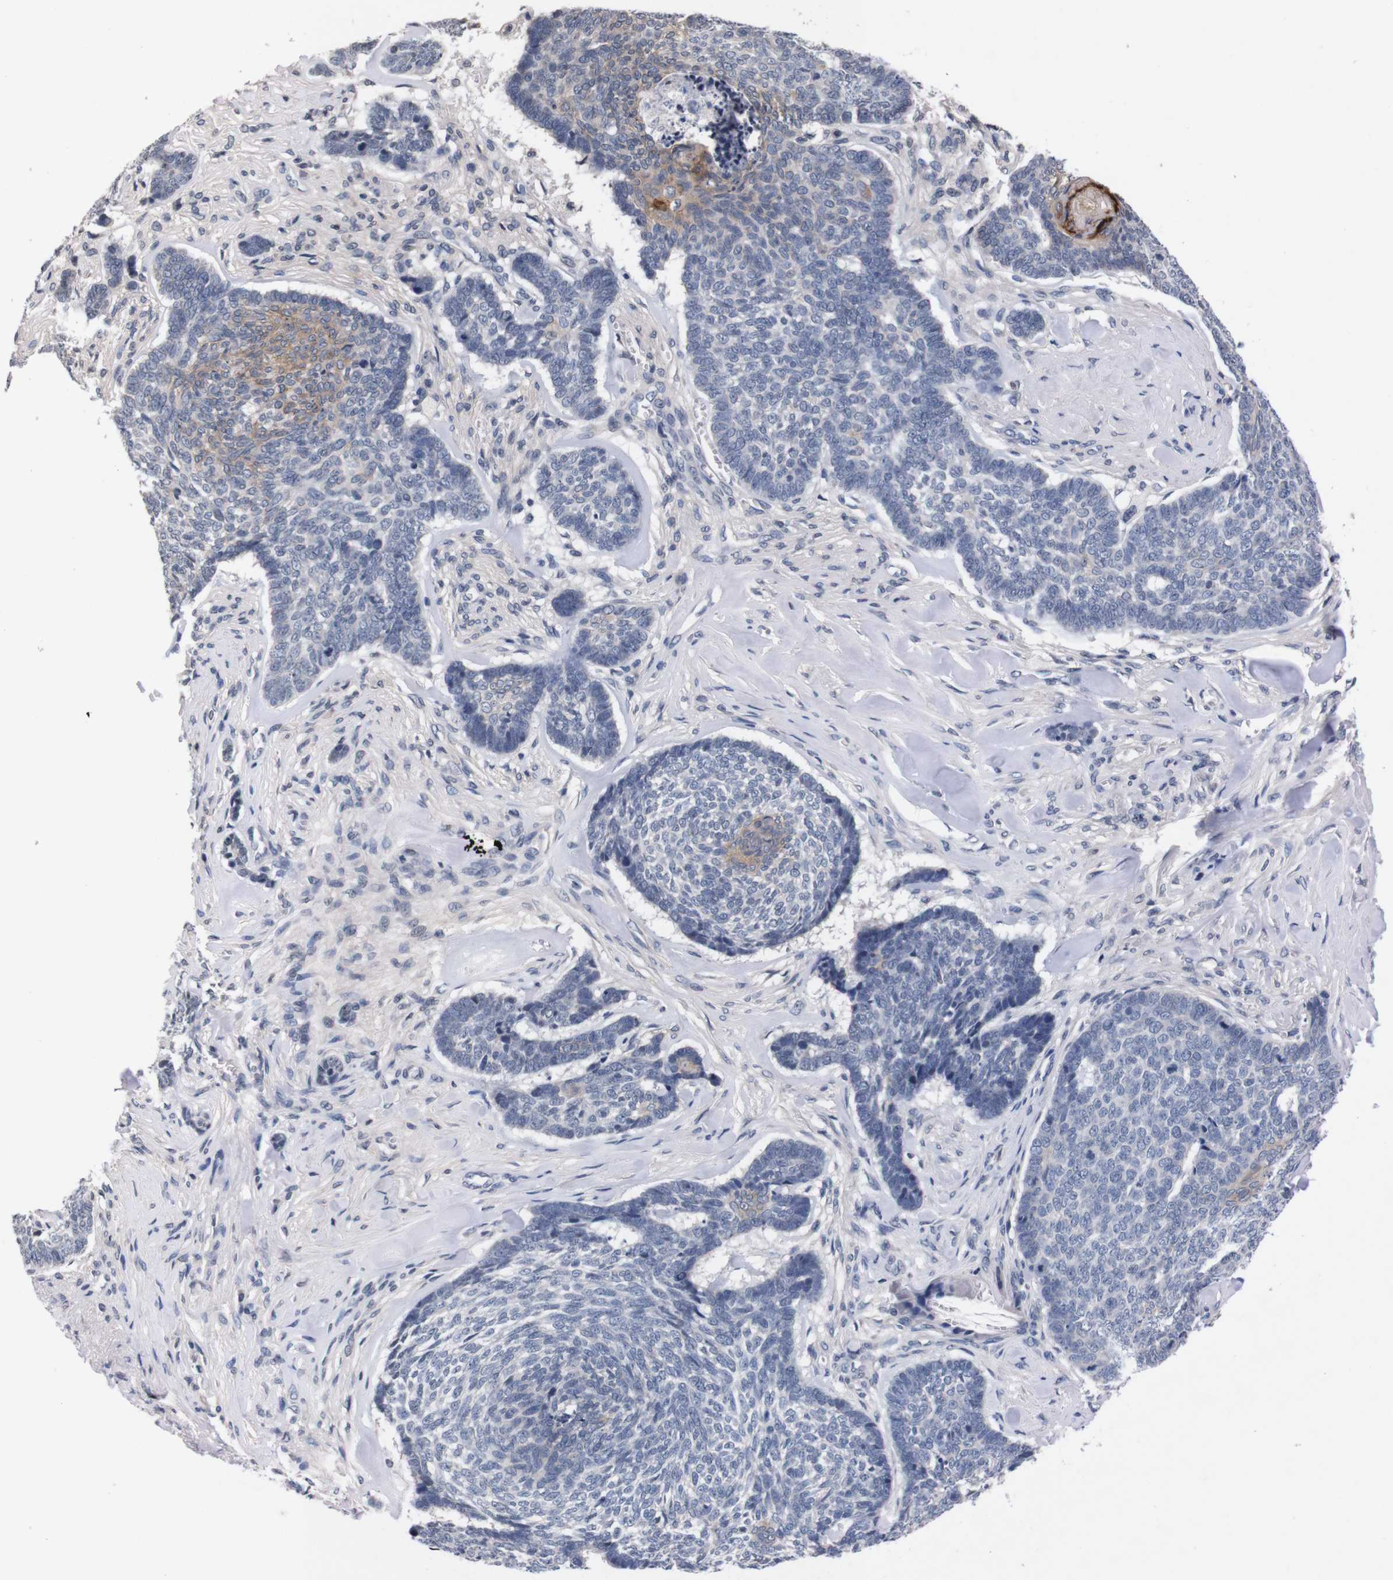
{"staining": {"intensity": "weak", "quantity": "<25%", "location": "cytoplasmic/membranous"}, "tissue": "skin cancer", "cell_type": "Tumor cells", "image_type": "cancer", "snomed": [{"axis": "morphology", "description": "Basal cell carcinoma"}, {"axis": "topography", "description": "Skin"}], "caption": "Protein analysis of skin basal cell carcinoma displays no significant expression in tumor cells. (DAB (3,3'-diaminobenzidine) immunohistochemistry with hematoxylin counter stain).", "gene": "TNFRSF21", "patient": {"sex": "male", "age": 84}}